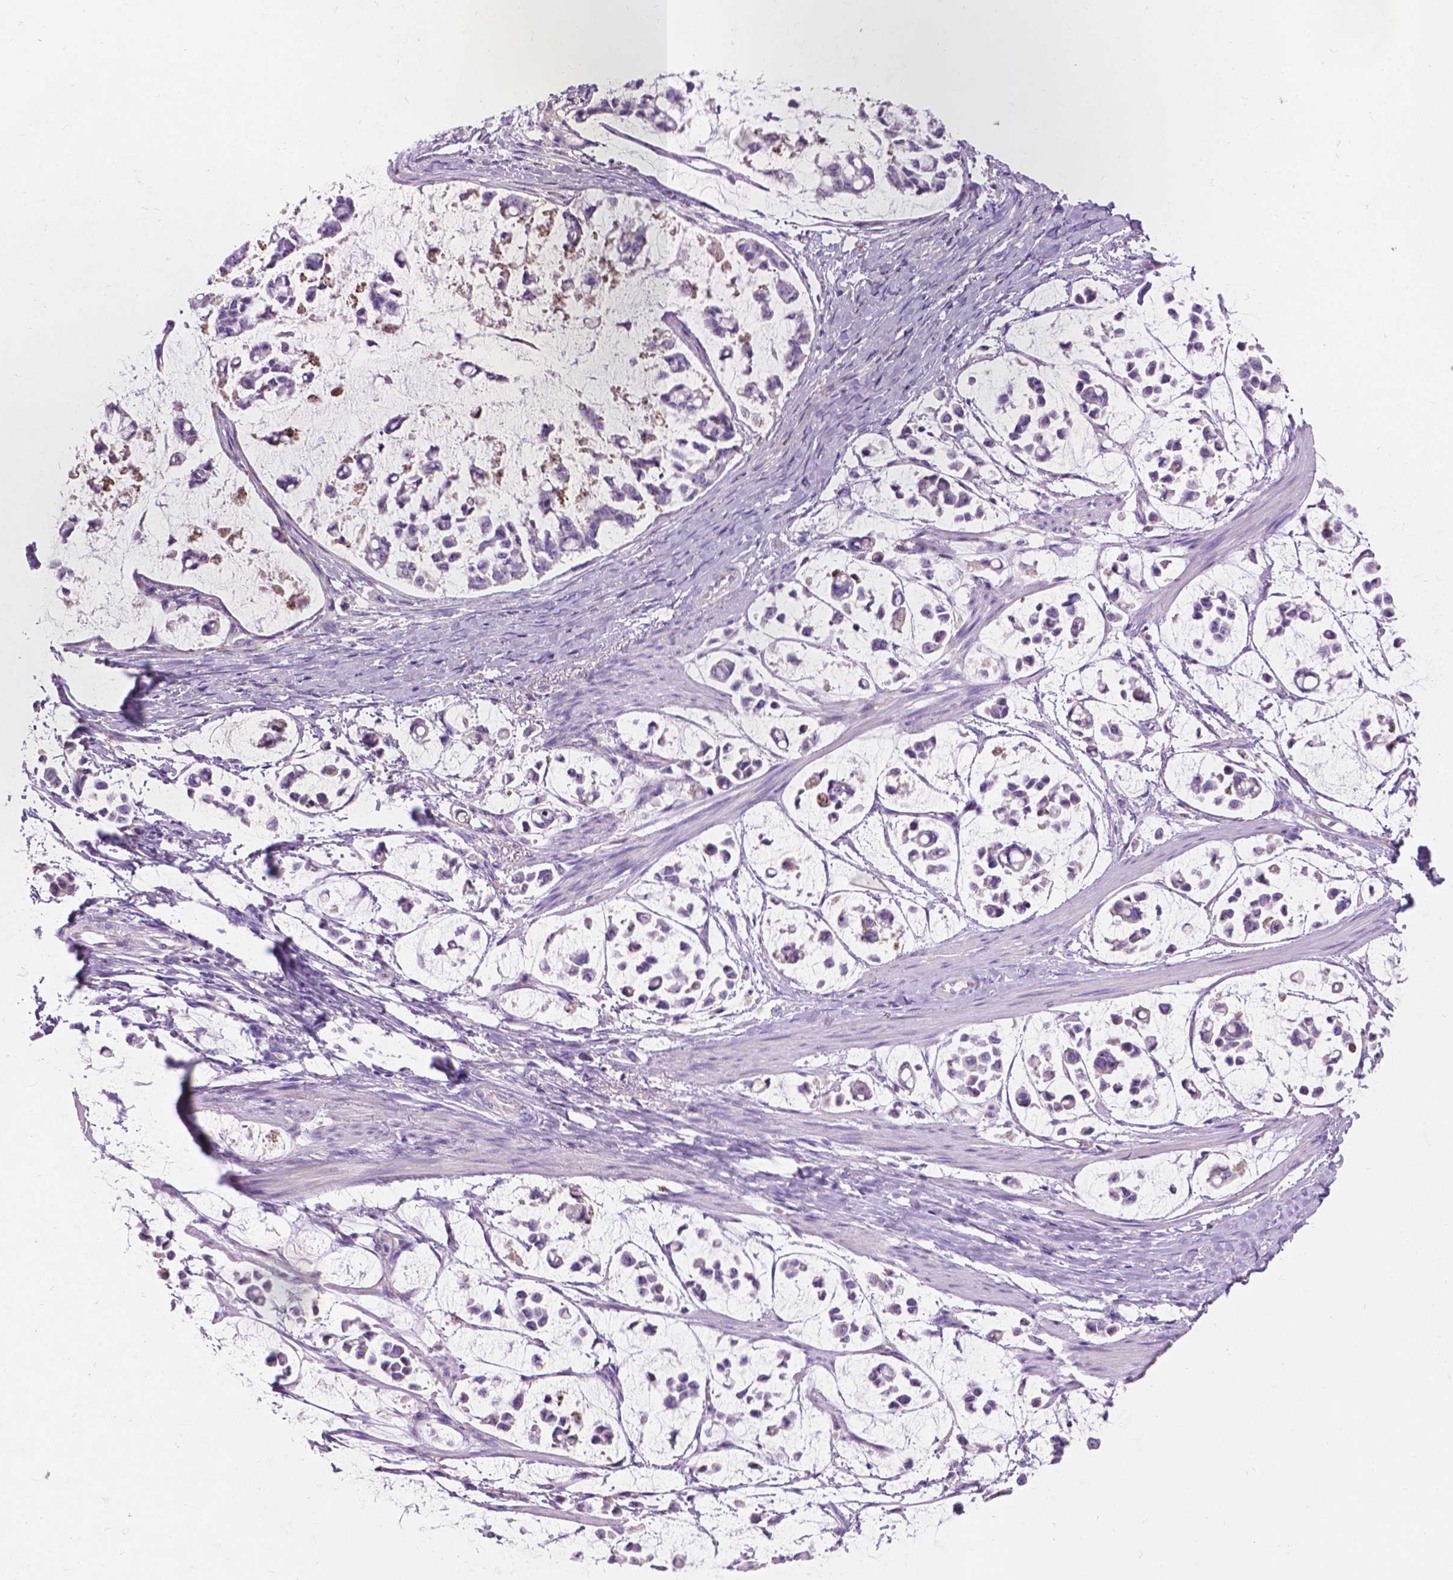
{"staining": {"intensity": "negative", "quantity": "none", "location": "none"}, "tissue": "stomach cancer", "cell_type": "Tumor cells", "image_type": "cancer", "snomed": [{"axis": "morphology", "description": "Adenocarcinoma, NOS"}, {"axis": "topography", "description": "Stomach"}], "caption": "A high-resolution histopathology image shows IHC staining of stomach cancer (adenocarcinoma), which displays no significant positivity in tumor cells. (DAB immunohistochemistry with hematoxylin counter stain).", "gene": "NOXO1", "patient": {"sex": "male", "age": 82}}